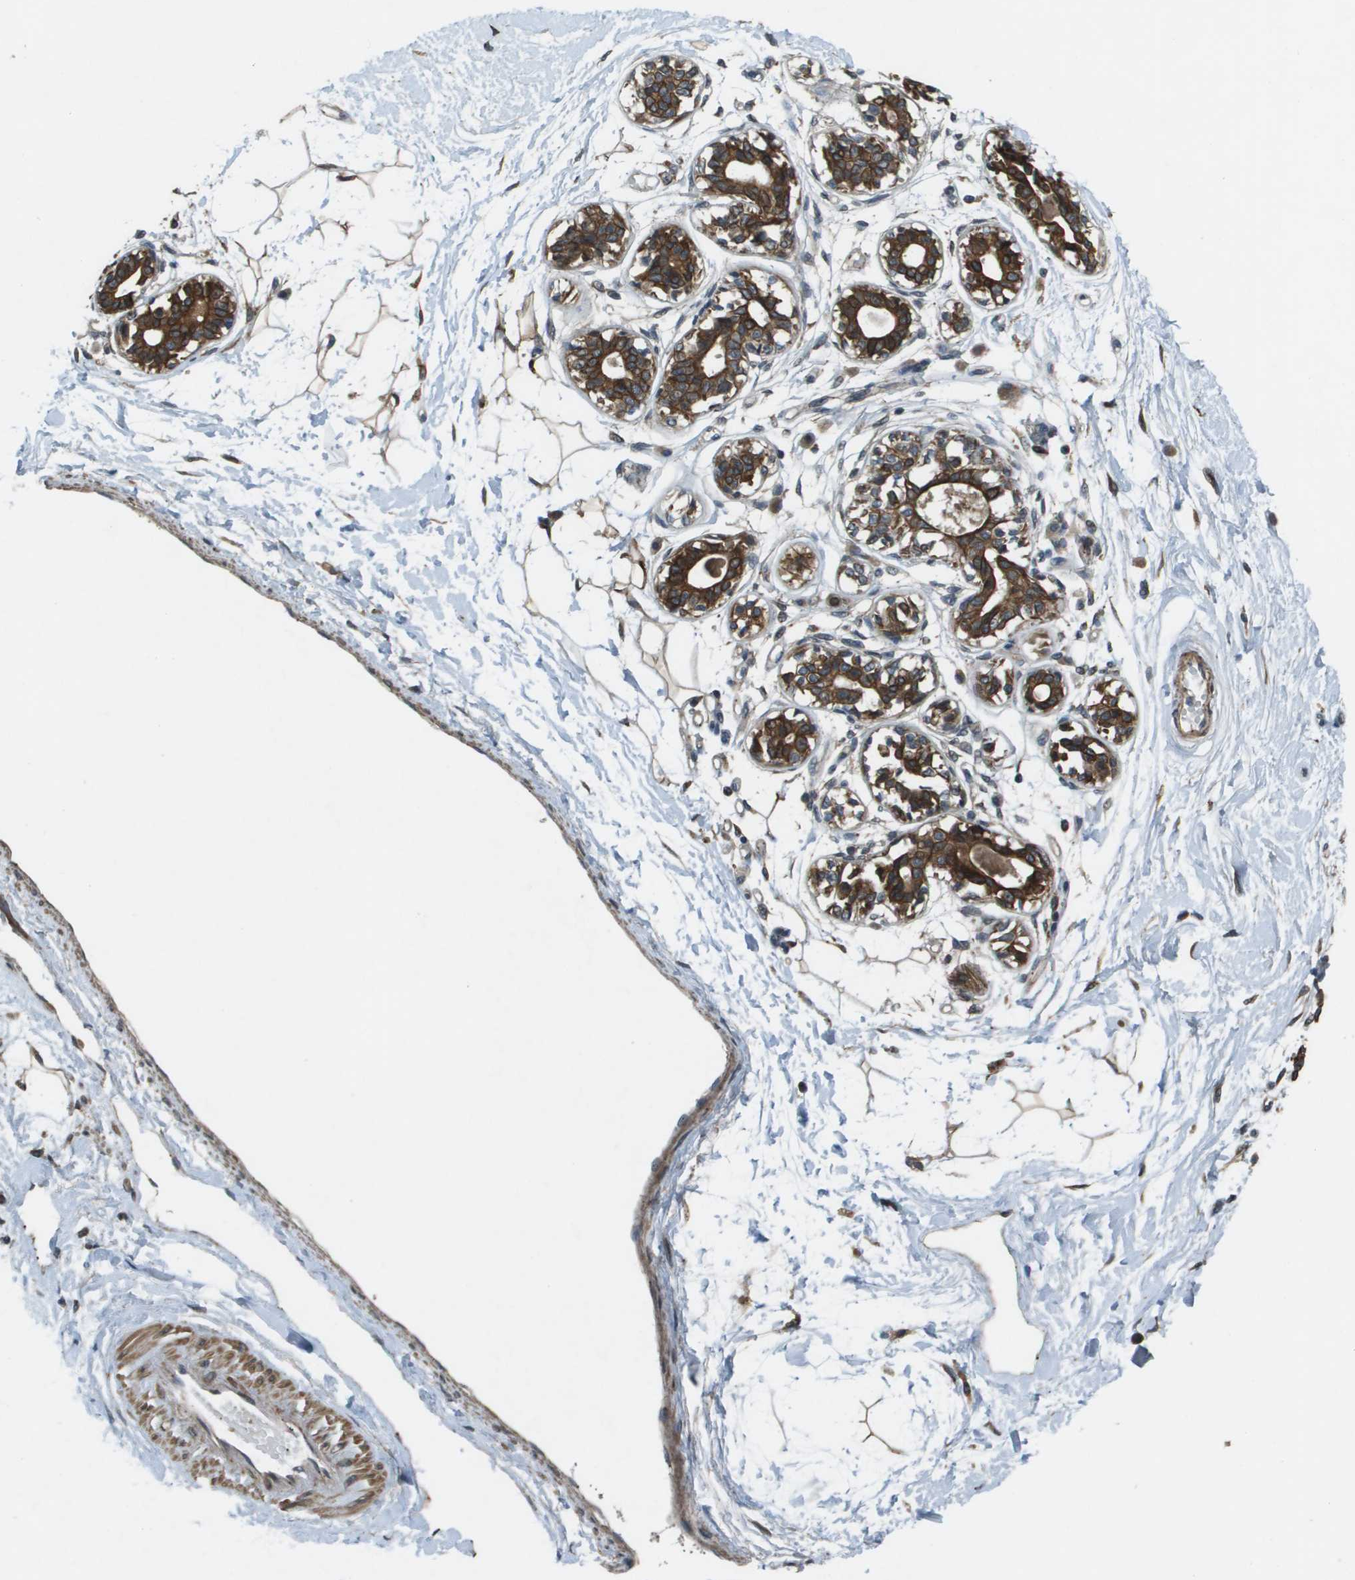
{"staining": {"intensity": "moderate", "quantity": ">75%", "location": "cytoplasmic/membranous"}, "tissue": "breast", "cell_type": "Adipocytes", "image_type": "normal", "snomed": [{"axis": "morphology", "description": "Normal tissue, NOS"}, {"axis": "topography", "description": "Breast"}], "caption": "Protein expression analysis of benign human breast reveals moderate cytoplasmic/membranous positivity in approximately >75% of adipocytes. (DAB = brown stain, brightfield microscopy at high magnification).", "gene": "CDKN2C", "patient": {"sex": "female", "age": 45}}